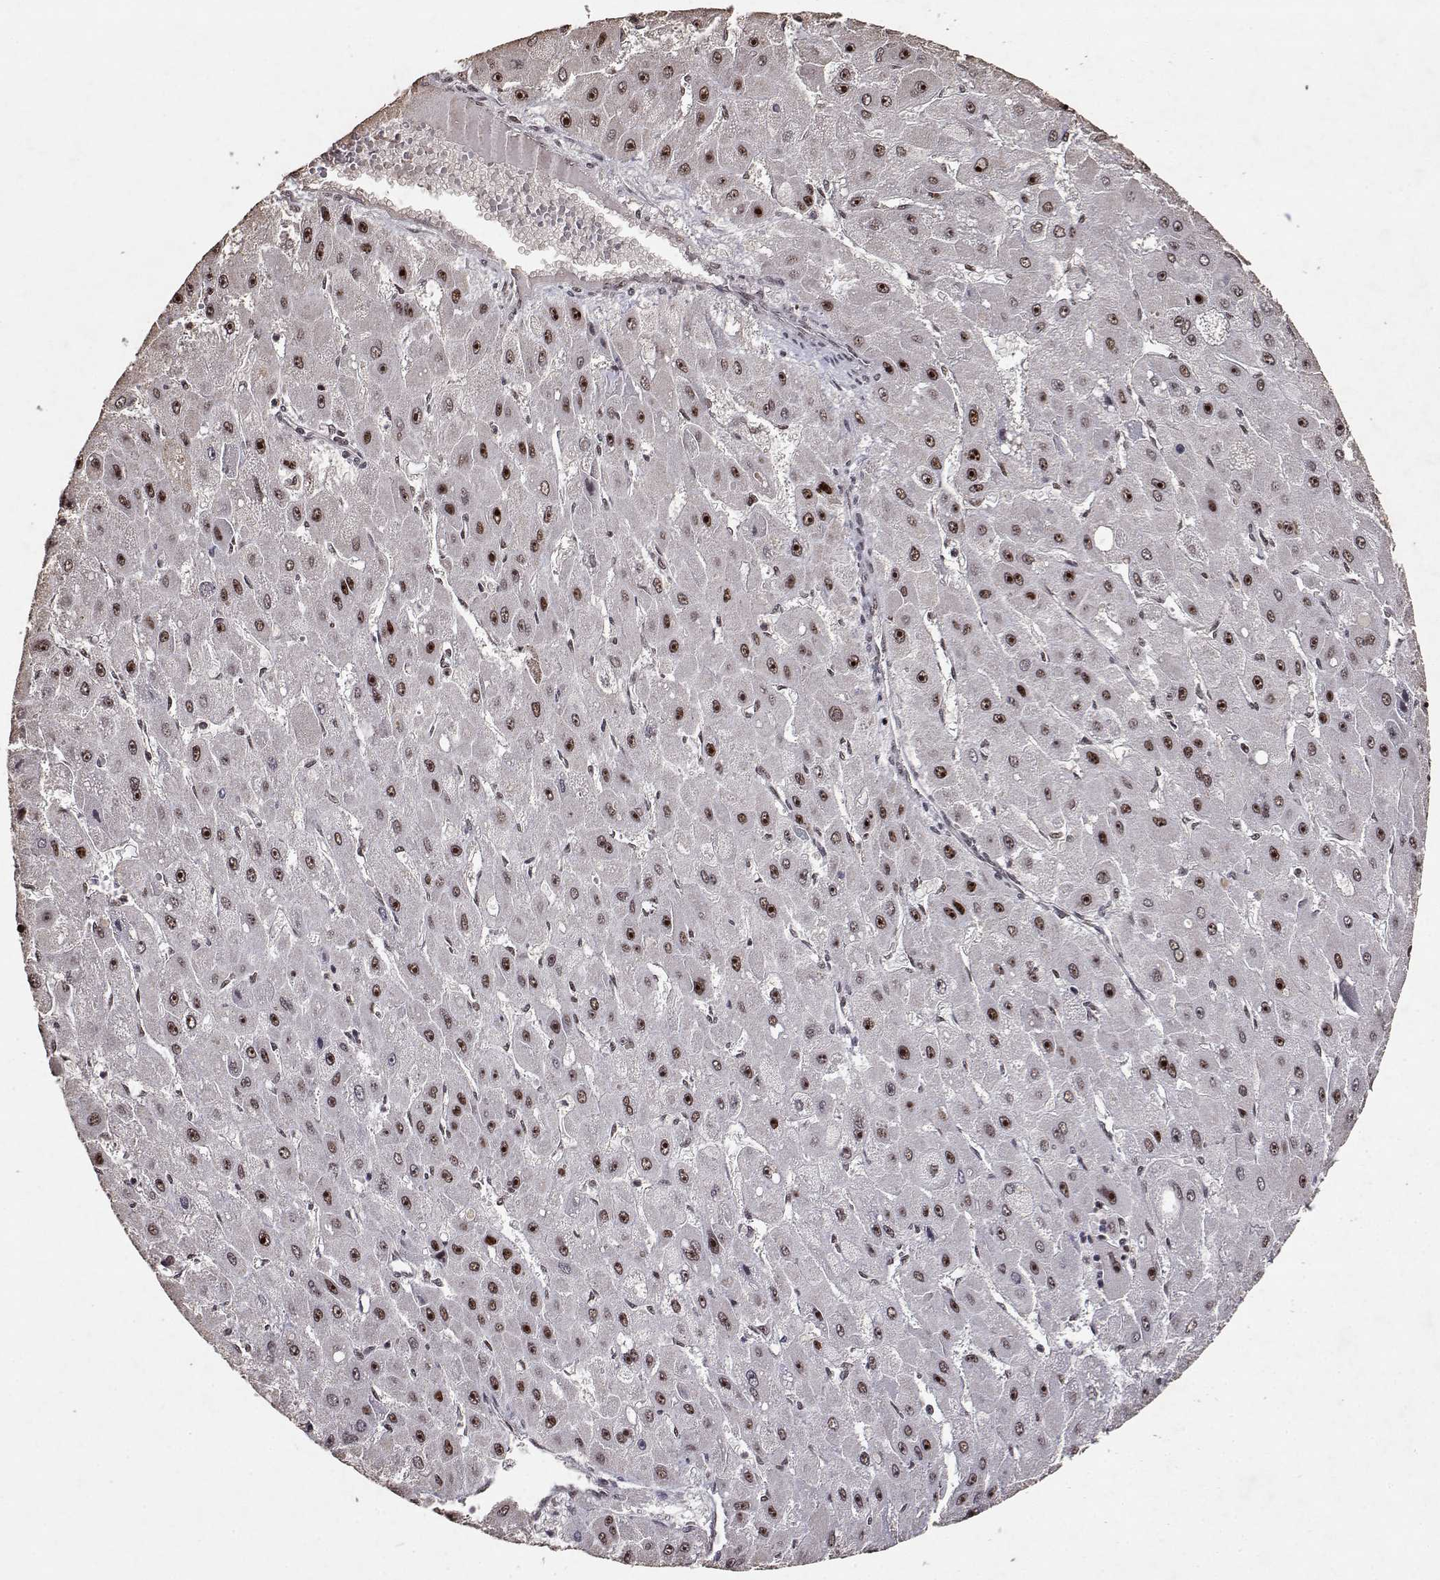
{"staining": {"intensity": "moderate", "quantity": ">75%", "location": "nuclear"}, "tissue": "liver cancer", "cell_type": "Tumor cells", "image_type": "cancer", "snomed": [{"axis": "morphology", "description": "Carcinoma, Hepatocellular, NOS"}, {"axis": "topography", "description": "Liver"}], "caption": "High-power microscopy captured an immunohistochemistry (IHC) micrograph of liver cancer, revealing moderate nuclear staining in about >75% of tumor cells. (Stains: DAB (3,3'-diaminobenzidine) in brown, nuclei in blue, Microscopy: brightfield microscopy at high magnification).", "gene": "TOE1", "patient": {"sex": "female", "age": 25}}